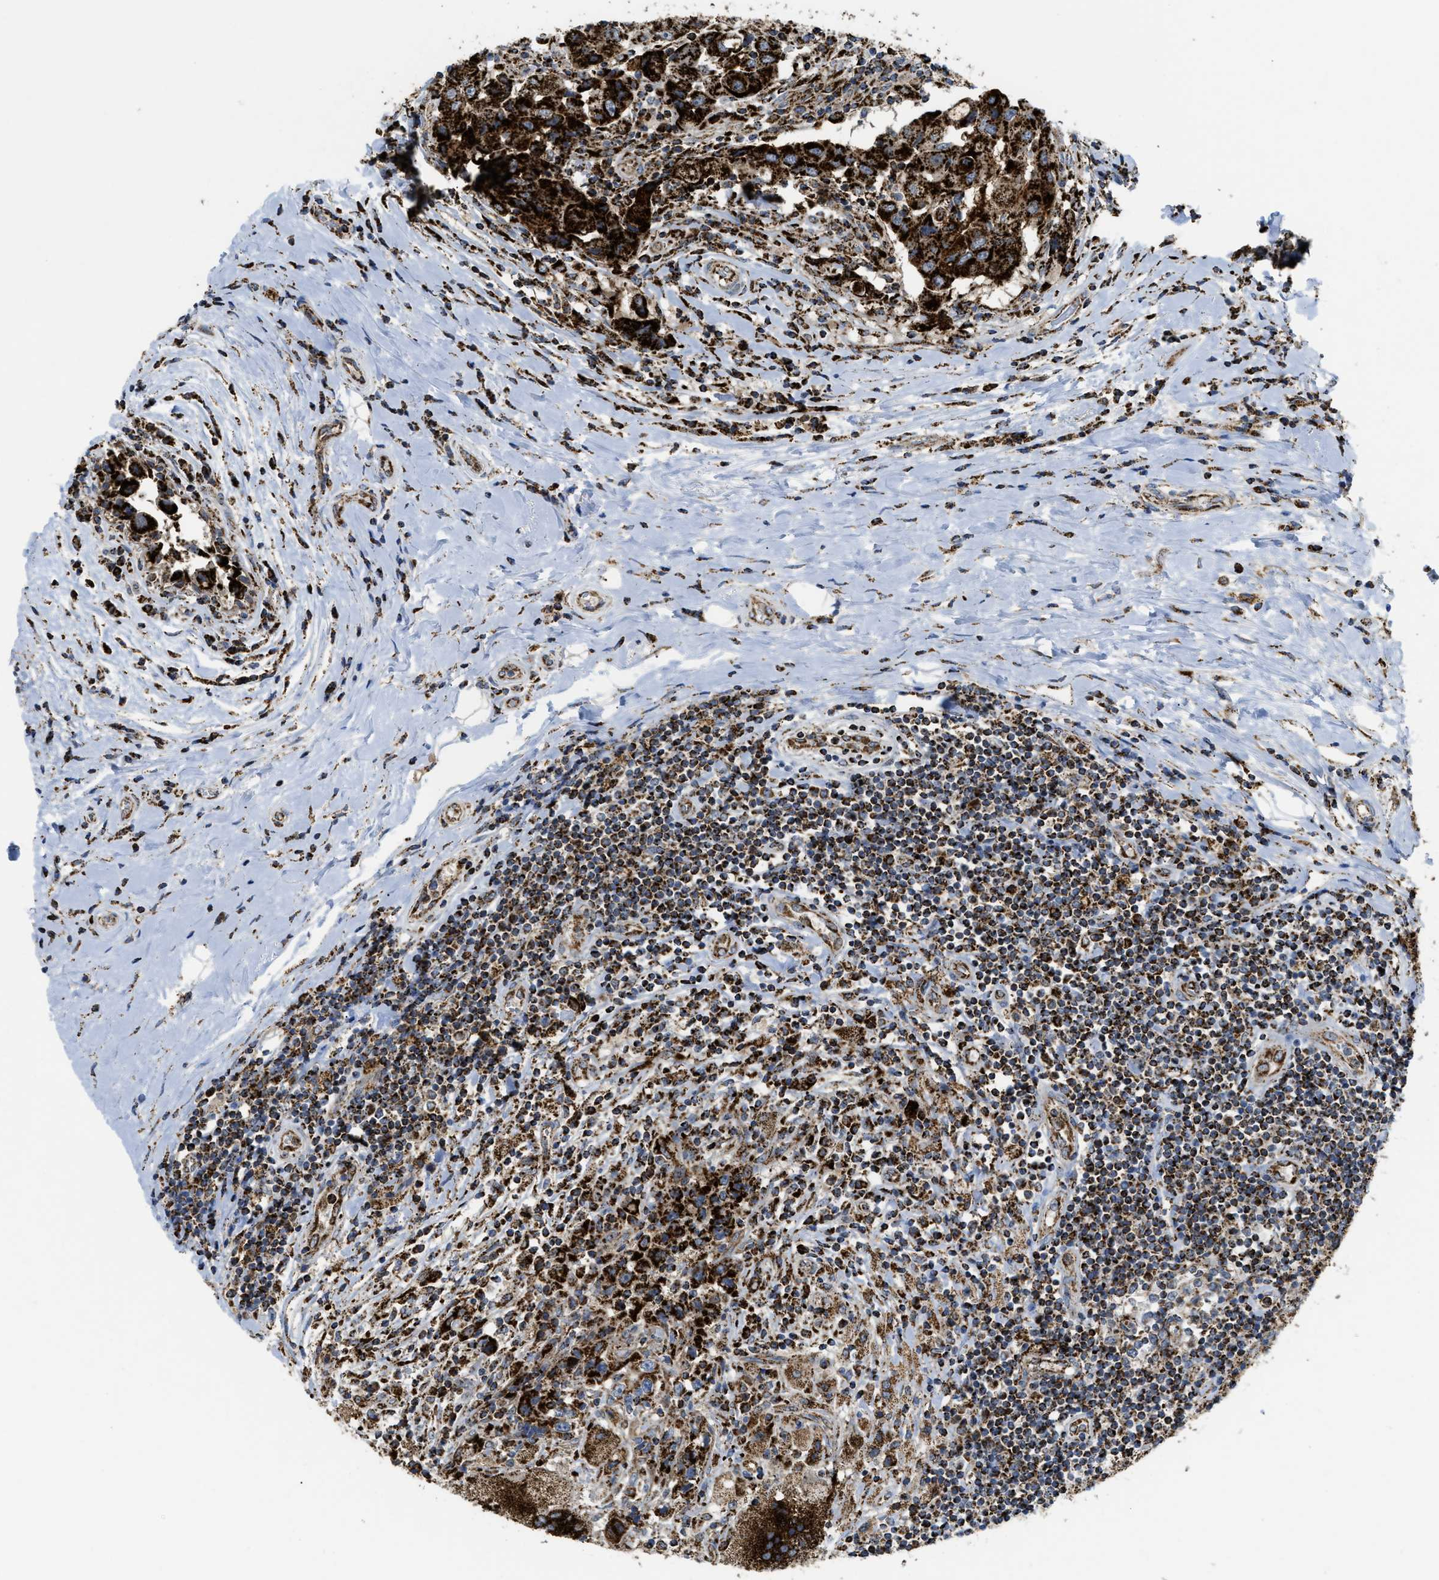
{"staining": {"intensity": "strong", "quantity": ">75%", "location": "cytoplasmic/membranous"}, "tissue": "breast cancer", "cell_type": "Tumor cells", "image_type": "cancer", "snomed": [{"axis": "morphology", "description": "Duct carcinoma"}, {"axis": "topography", "description": "Breast"}], "caption": "The image reveals staining of breast cancer, revealing strong cytoplasmic/membranous protein expression (brown color) within tumor cells. The staining is performed using DAB (3,3'-diaminobenzidine) brown chromogen to label protein expression. The nuclei are counter-stained blue using hematoxylin.", "gene": "SQOR", "patient": {"sex": "female", "age": 27}}